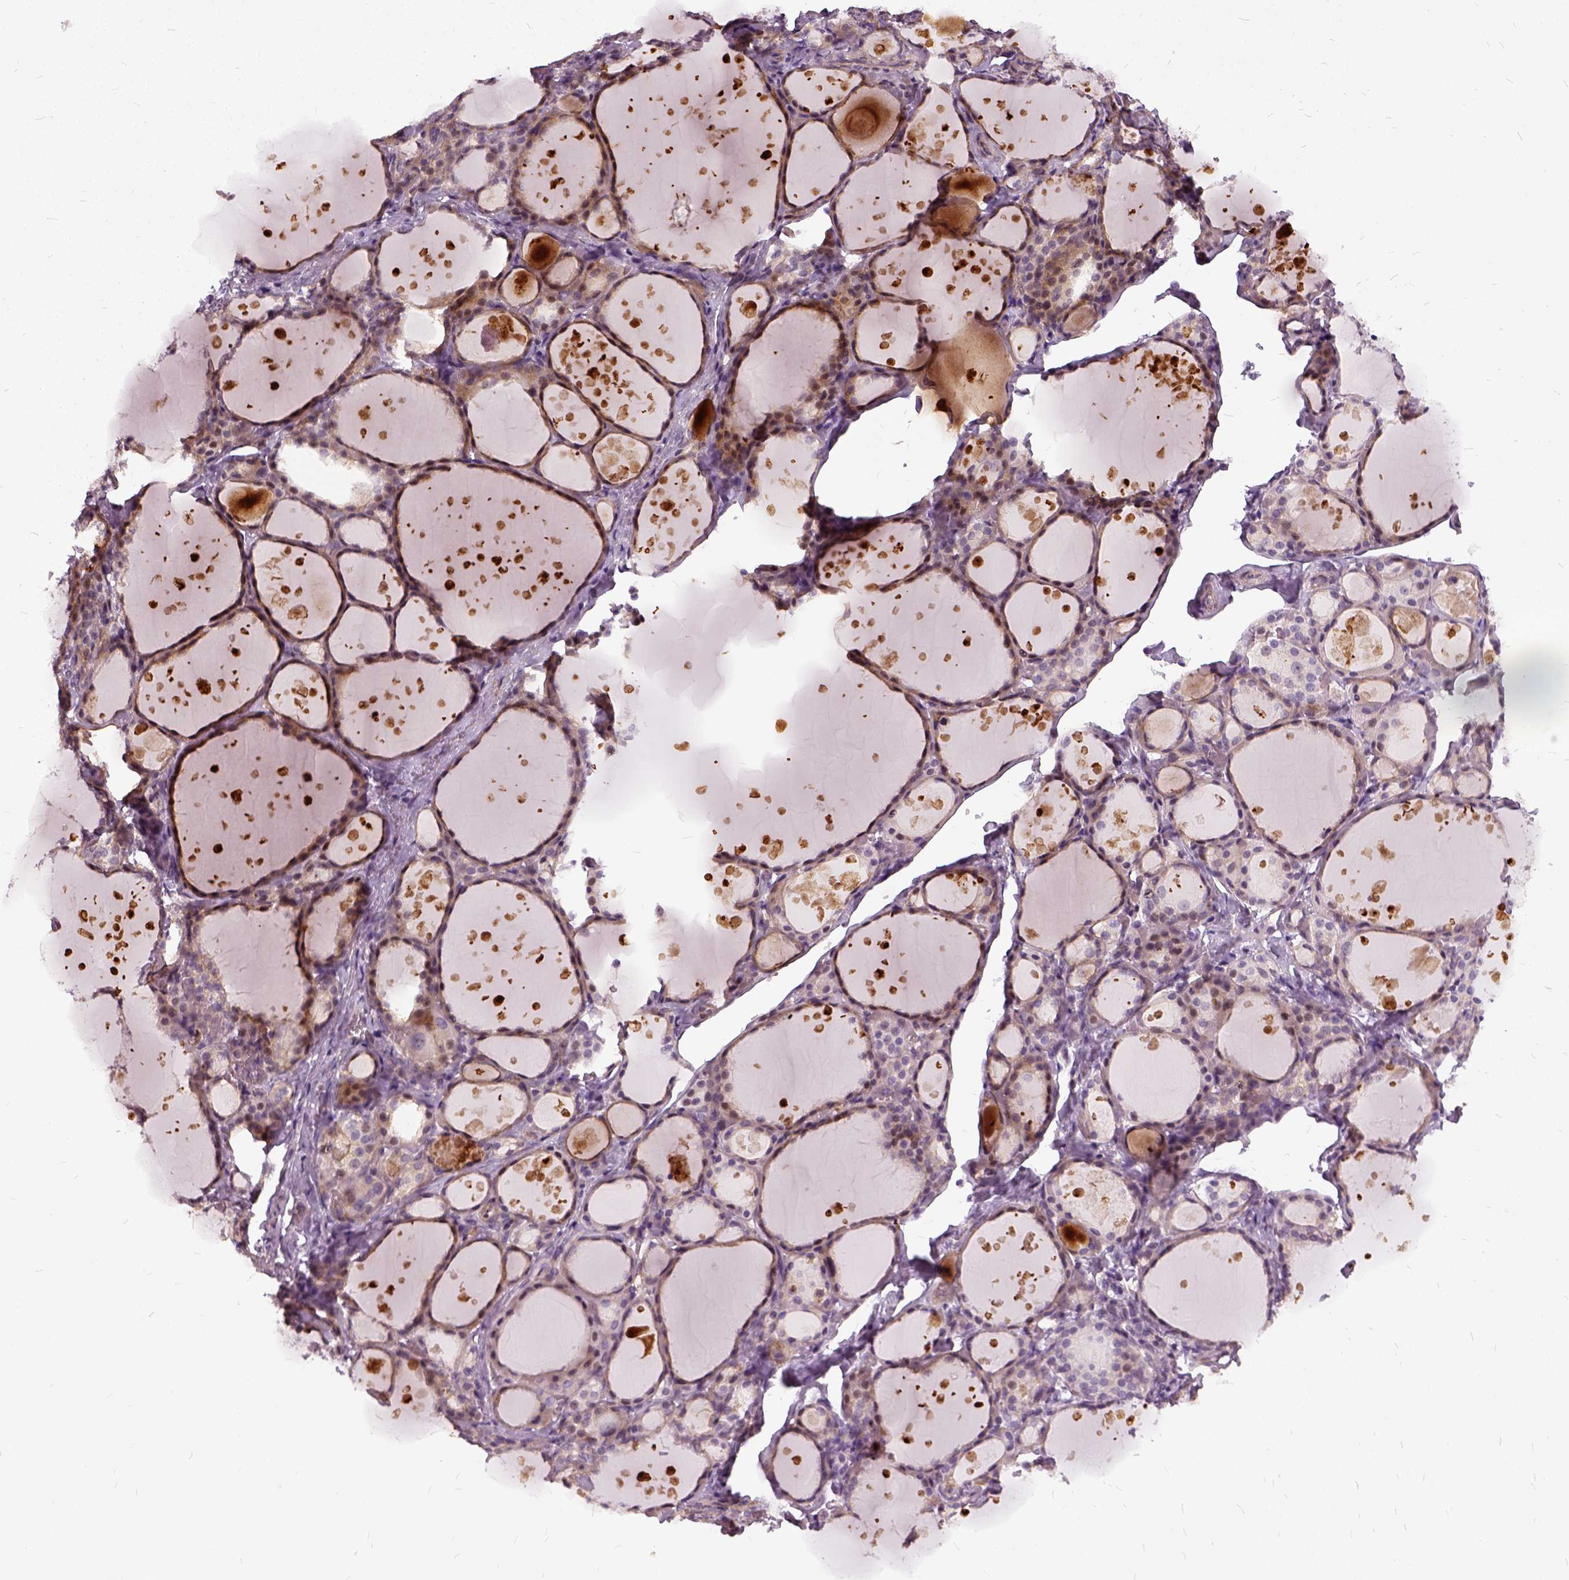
{"staining": {"intensity": "moderate", "quantity": ">75%", "location": "cytoplasmic/membranous"}, "tissue": "thyroid gland", "cell_type": "Glandular cells", "image_type": "normal", "snomed": [{"axis": "morphology", "description": "Normal tissue, NOS"}, {"axis": "topography", "description": "Thyroid gland"}], "caption": "Brown immunohistochemical staining in unremarkable human thyroid gland exhibits moderate cytoplasmic/membranous staining in about >75% of glandular cells.", "gene": "ILRUN", "patient": {"sex": "male", "age": 68}}